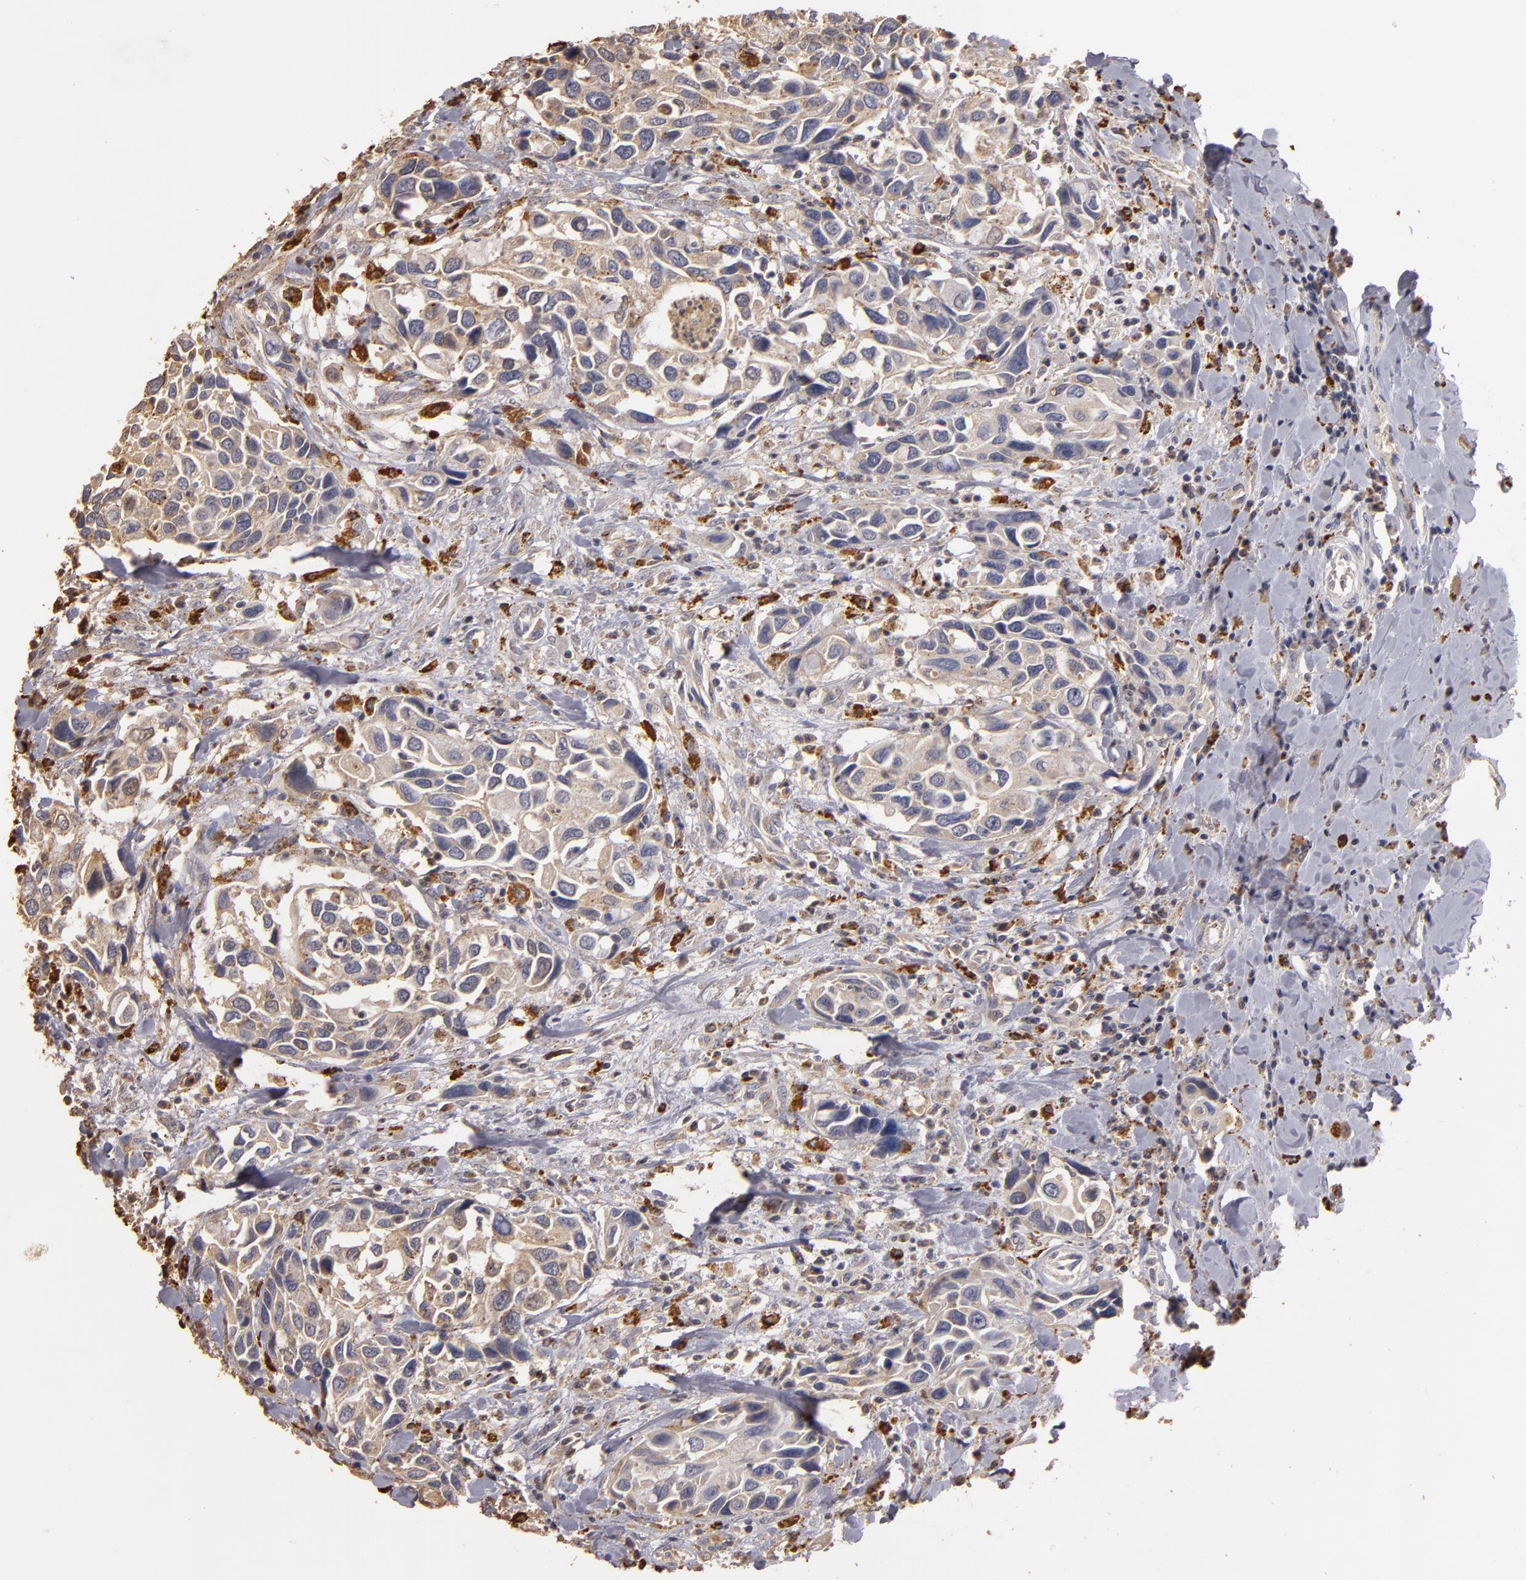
{"staining": {"intensity": "weak", "quantity": ">75%", "location": "cytoplasmic/membranous"}, "tissue": "urothelial cancer", "cell_type": "Tumor cells", "image_type": "cancer", "snomed": [{"axis": "morphology", "description": "Urothelial carcinoma, High grade"}, {"axis": "topography", "description": "Urinary bladder"}], "caption": "Immunohistochemistry of human urothelial cancer shows low levels of weak cytoplasmic/membranous staining in about >75% of tumor cells.", "gene": "TRAF1", "patient": {"sex": "male", "age": 66}}